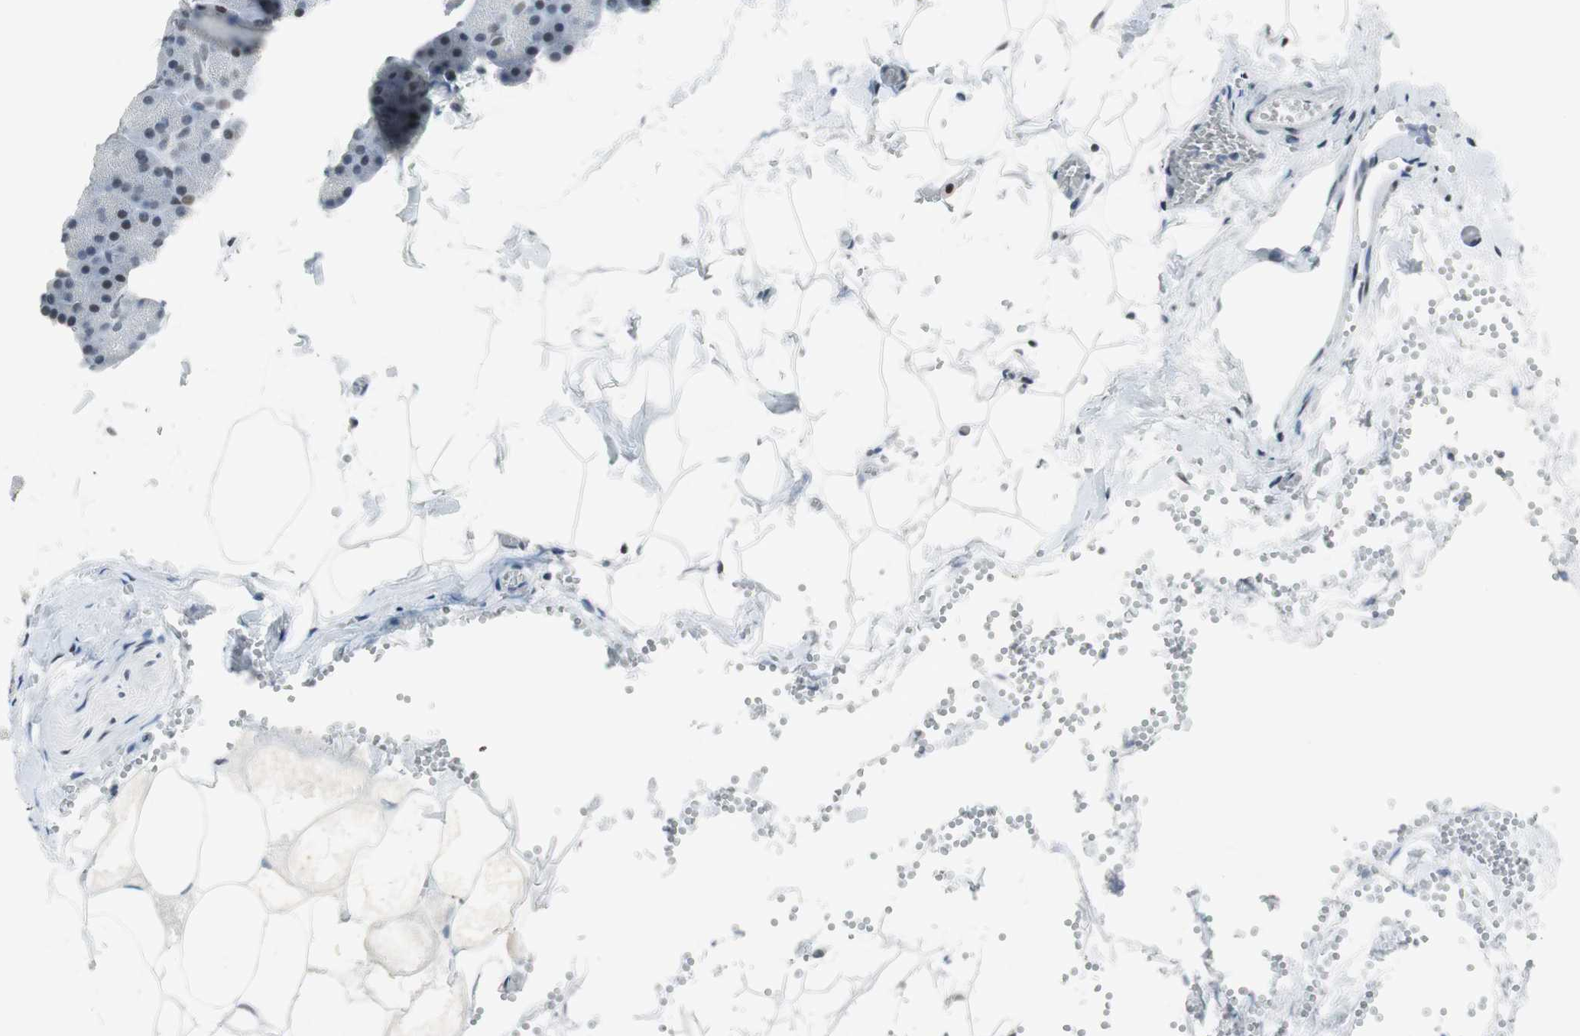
{"staining": {"intensity": "weak", "quantity": "<25%", "location": "nuclear"}, "tissue": "pancreas", "cell_type": "Exocrine glandular cells", "image_type": "normal", "snomed": [{"axis": "morphology", "description": "Normal tissue, NOS"}, {"axis": "topography", "description": "Pancreas"}], "caption": "DAB immunohistochemical staining of benign human pancreas displays no significant positivity in exocrine glandular cells. The staining is performed using DAB (3,3'-diaminobenzidine) brown chromogen with nuclei counter-stained in using hematoxylin.", "gene": "HDAC3", "patient": {"sex": "female", "age": 35}}